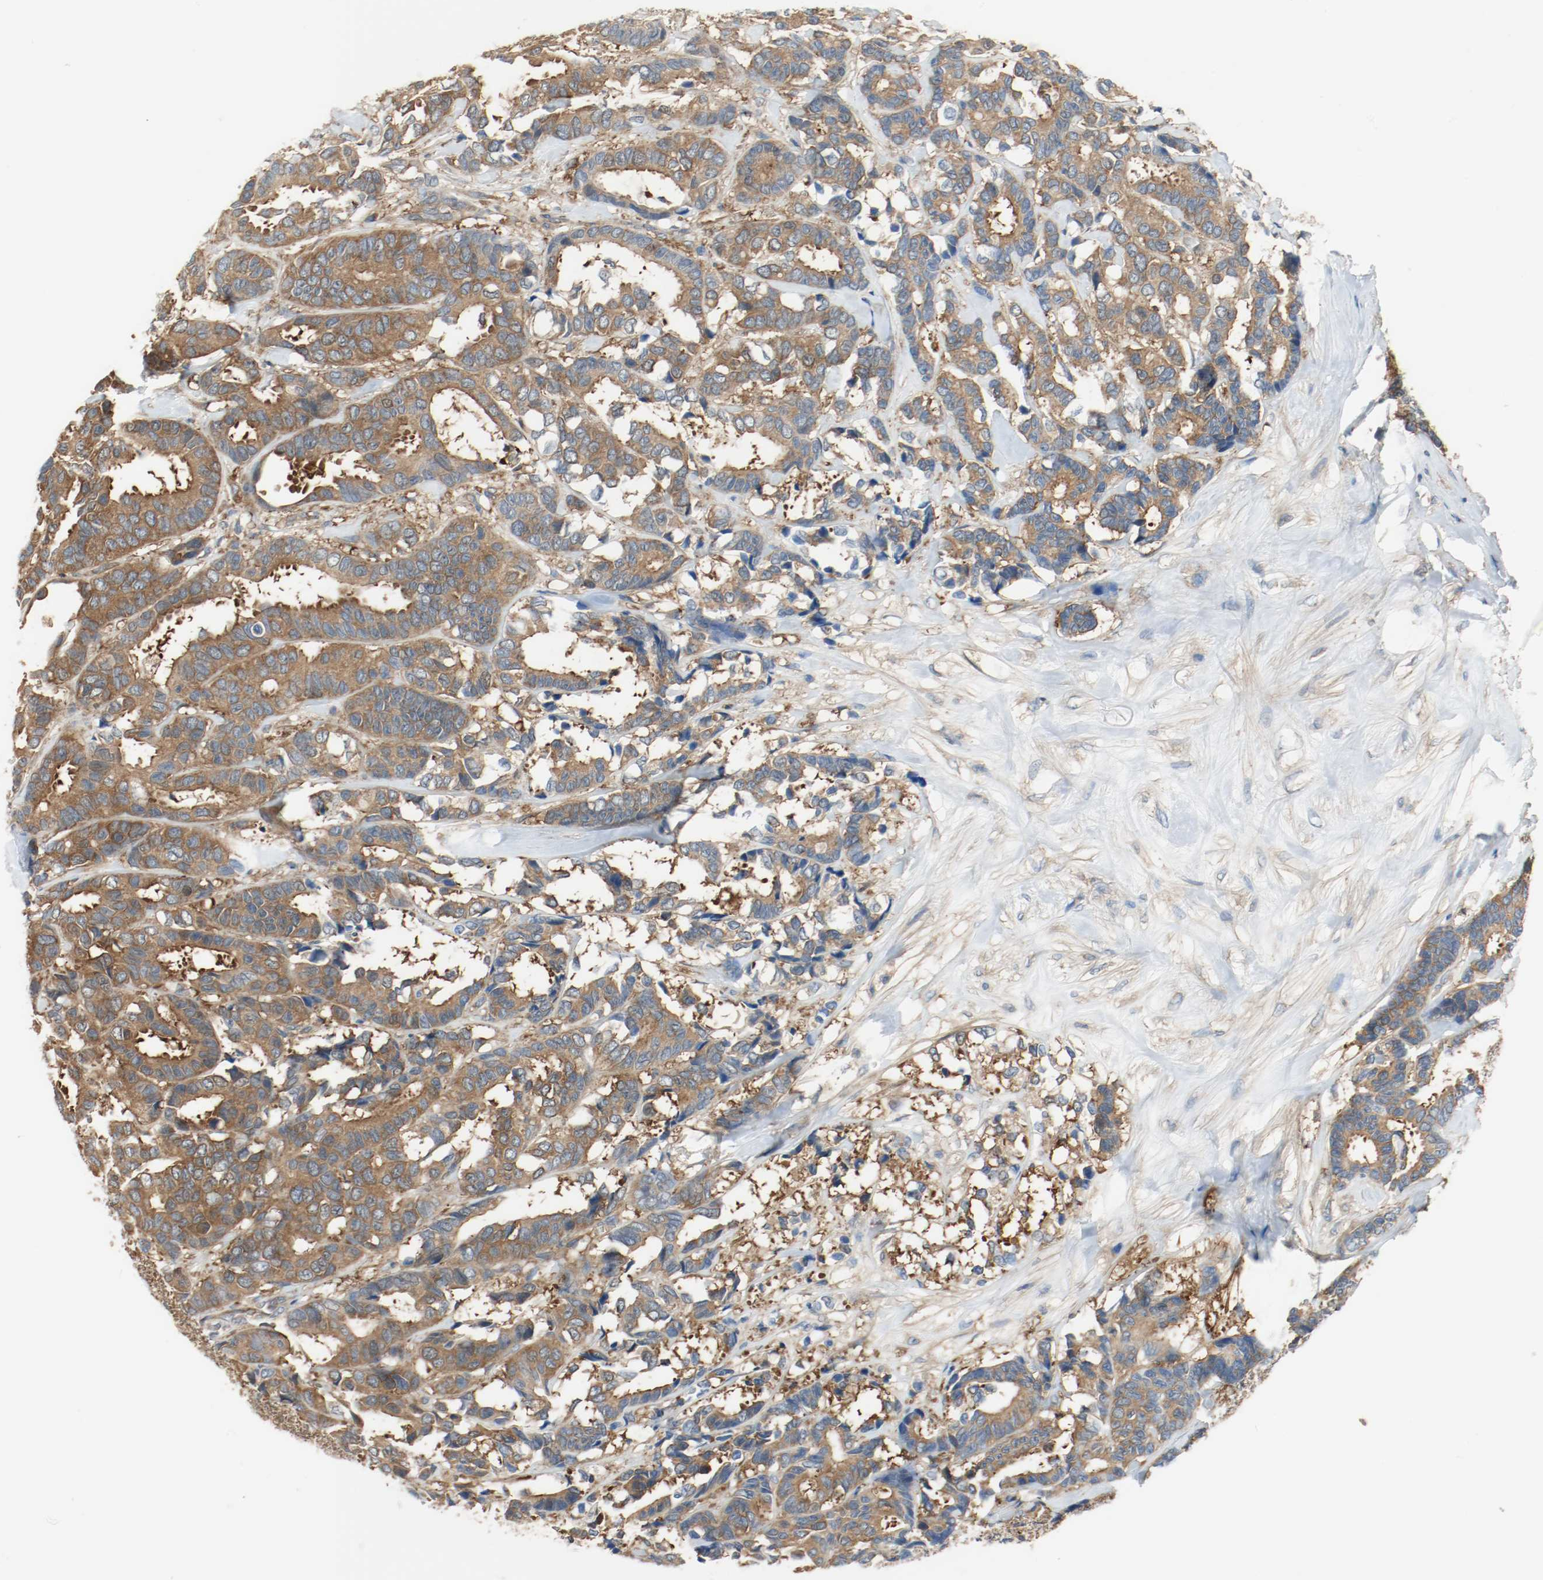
{"staining": {"intensity": "strong", "quantity": ">75%", "location": "cytoplasmic/membranous"}, "tissue": "breast cancer", "cell_type": "Tumor cells", "image_type": "cancer", "snomed": [{"axis": "morphology", "description": "Duct carcinoma"}, {"axis": "topography", "description": "Breast"}], "caption": "Brown immunohistochemical staining in human breast cancer (intraductal carcinoma) exhibits strong cytoplasmic/membranous staining in about >75% of tumor cells. The protein of interest is shown in brown color, while the nuclei are stained blue.", "gene": "HGS", "patient": {"sex": "female", "age": 87}}